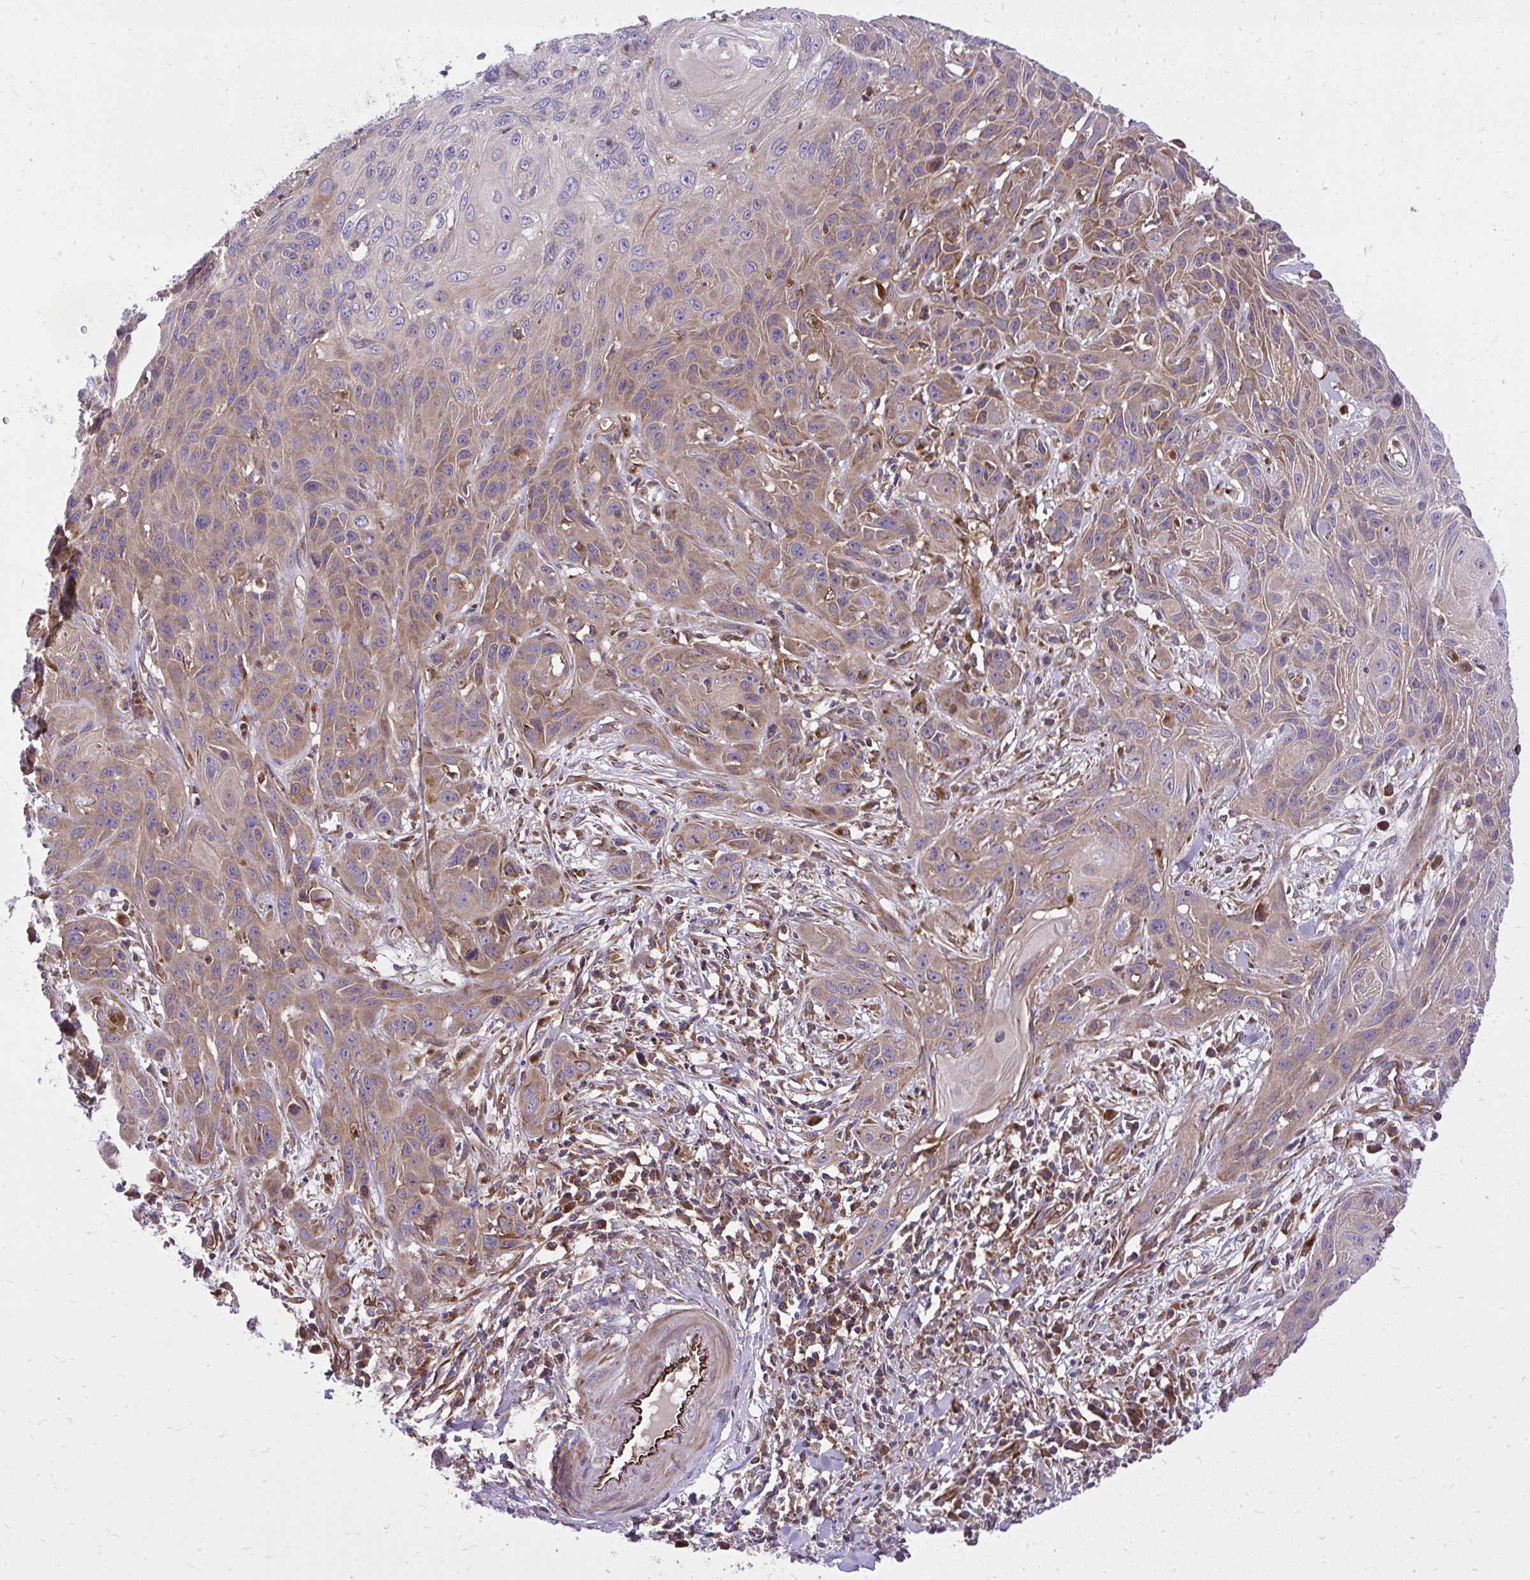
{"staining": {"intensity": "weak", "quantity": "25%-75%", "location": "cytoplasmic/membranous"}, "tissue": "skin cancer", "cell_type": "Tumor cells", "image_type": "cancer", "snomed": [{"axis": "morphology", "description": "Squamous cell carcinoma, NOS"}, {"axis": "topography", "description": "Skin"}, {"axis": "topography", "description": "Vulva"}], "caption": "High-magnification brightfield microscopy of squamous cell carcinoma (skin) stained with DAB (3,3'-diaminobenzidine) (brown) and counterstained with hematoxylin (blue). tumor cells exhibit weak cytoplasmic/membranous positivity is present in about25%-75% of cells.", "gene": "PAIP2", "patient": {"sex": "female", "age": 83}}